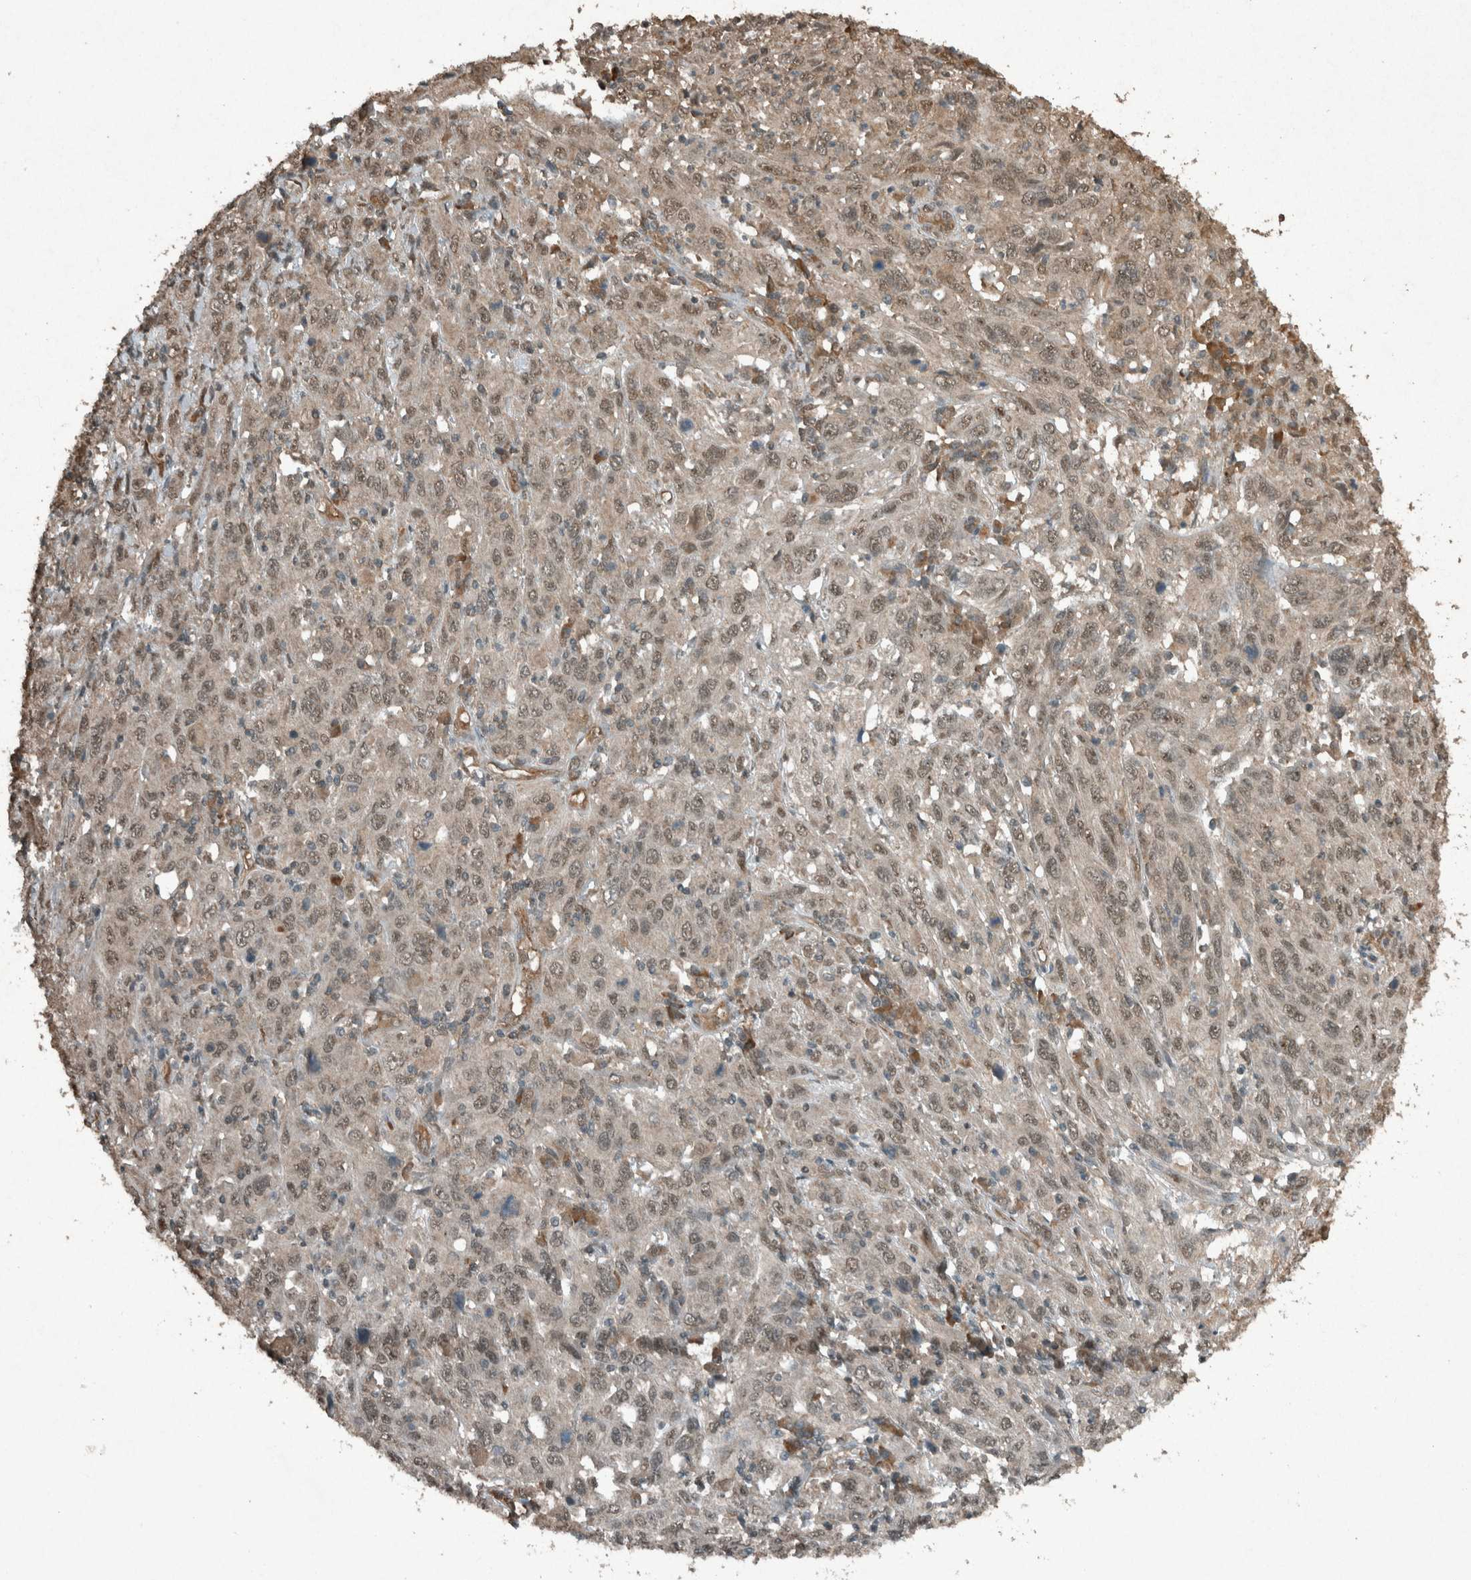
{"staining": {"intensity": "weak", "quantity": ">75%", "location": "cytoplasmic/membranous,nuclear"}, "tissue": "cervical cancer", "cell_type": "Tumor cells", "image_type": "cancer", "snomed": [{"axis": "morphology", "description": "Squamous cell carcinoma, NOS"}, {"axis": "topography", "description": "Cervix"}], "caption": "A photomicrograph of cervical cancer (squamous cell carcinoma) stained for a protein displays weak cytoplasmic/membranous and nuclear brown staining in tumor cells. (DAB = brown stain, brightfield microscopy at high magnification).", "gene": "ARHGEF12", "patient": {"sex": "female", "age": 46}}